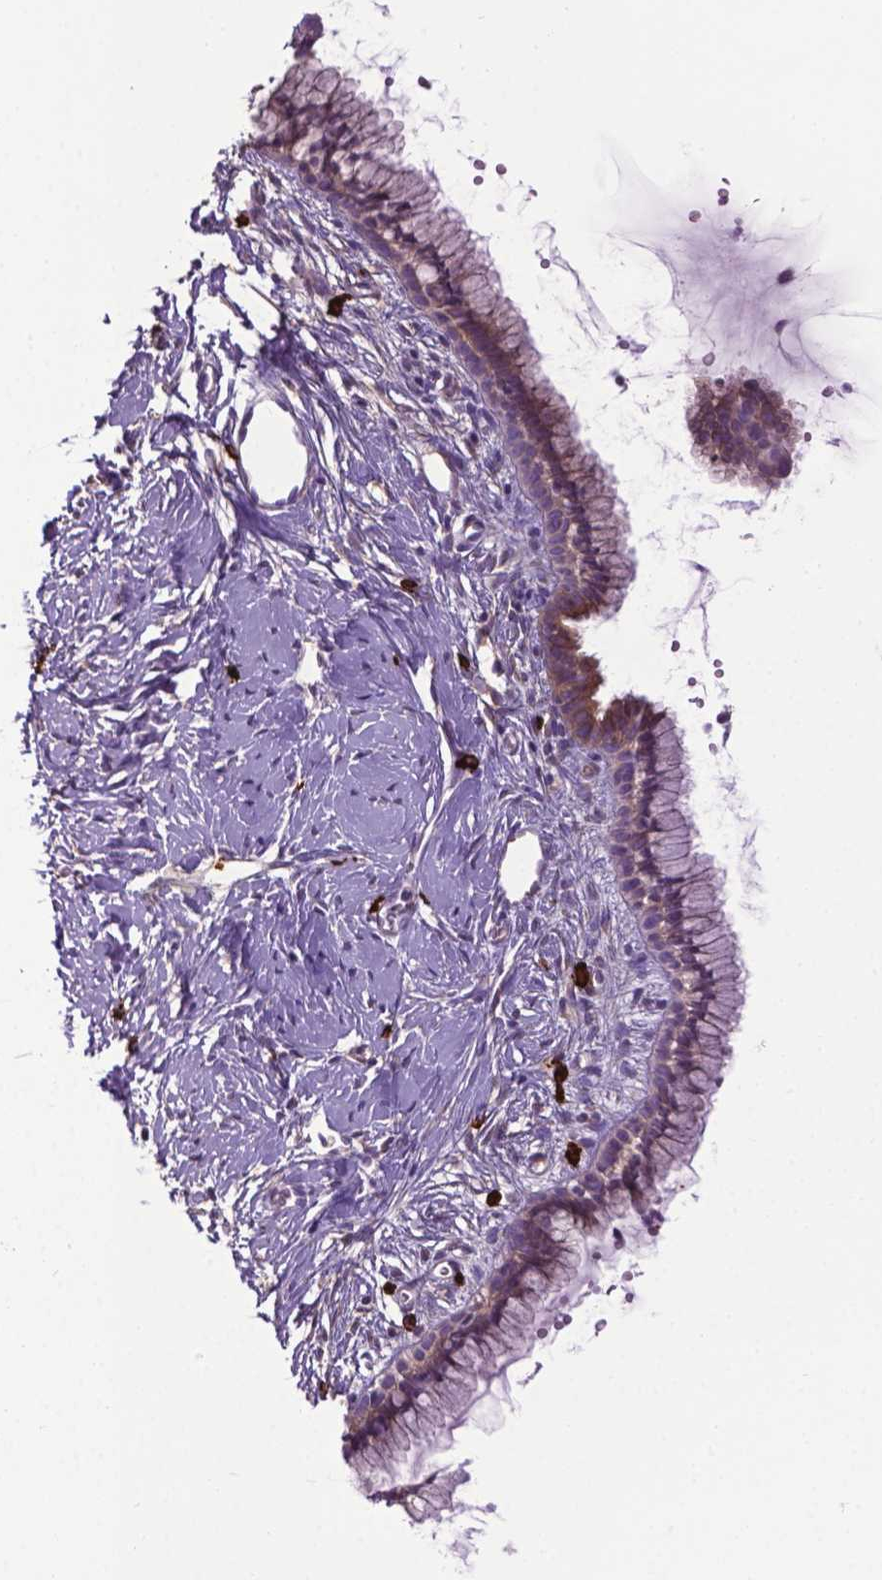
{"staining": {"intensity": "weak", "quantity": "<25%", "location": "cytoplasmic/membranous"}, "tissue": "cervix", "cell_type": "Glandular cells", "image_type": "normal", "snomed": [{"axis": "morphology", "description": "Normal tissue, NOS"}, {"axis": "topography", "description": "Cervix"}], "caption": "The immunohistochemistry histopathology image has no significant positivity in glandular cells of cervix.", "gene": "SPECC1L", "patient": {"sex": "female", "age": 40}}